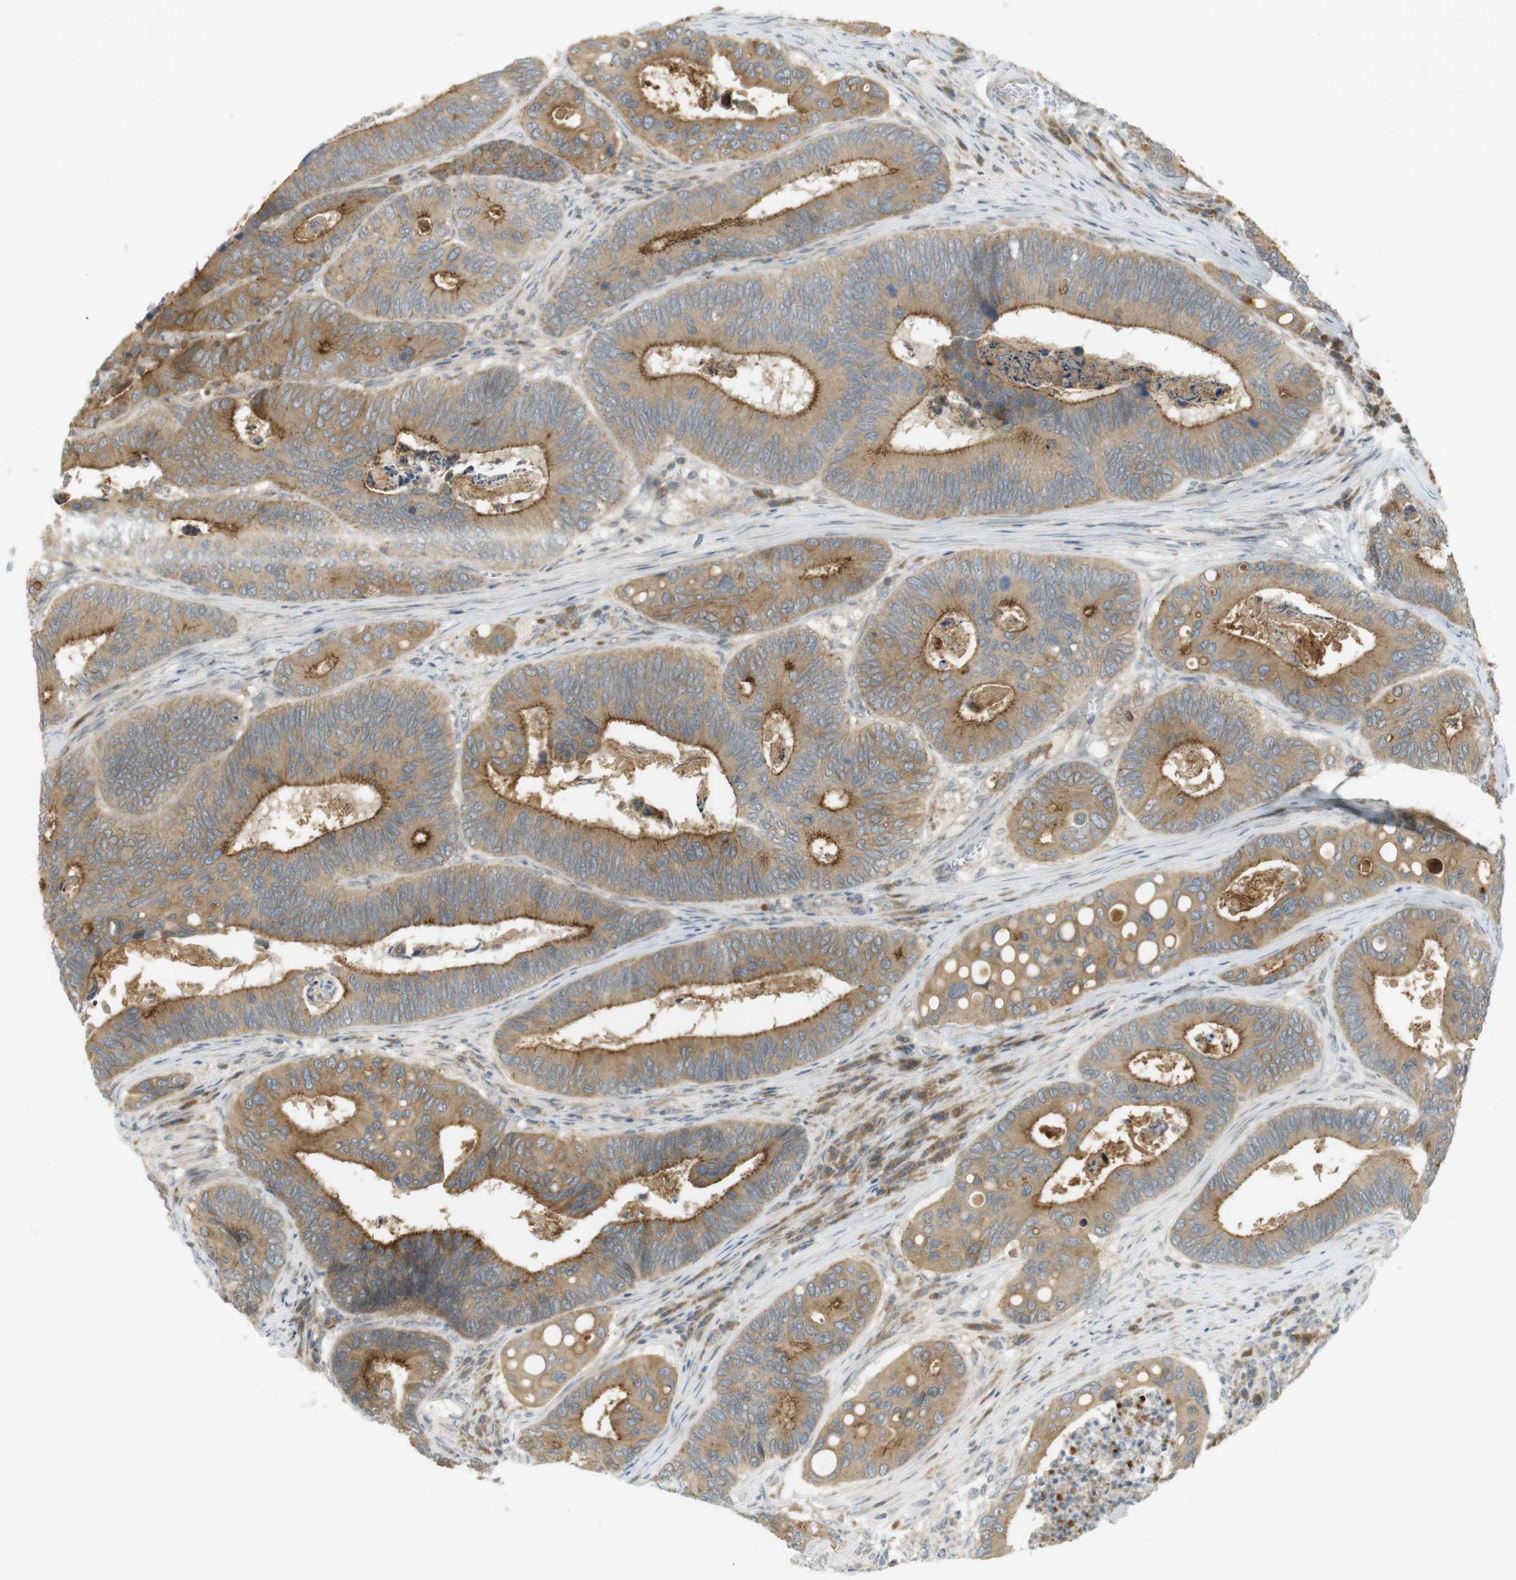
{"staining": {"intensity": "moderate", "quantity": ">75%", "location": "cytoplasmic/membranous"}, "tissue": "colorectal cancer", "cell_type": "Tumor cells", "image_type": "cancer", "snomed": [{"axis": "morphology", "description": "Inflammation, NOS"}, {"axis": "morphology", "description": "Adenocarcinoma, NOS"}, {"axis": "topography", "description": "Colon"}], "caption": "A brown stain shows moderate cytoplasmic/membranous staining of a protein in human colorectal cancer tumor cells.", "gene": "CLRN3", "patient": {"sex": "male", "age": 72}}